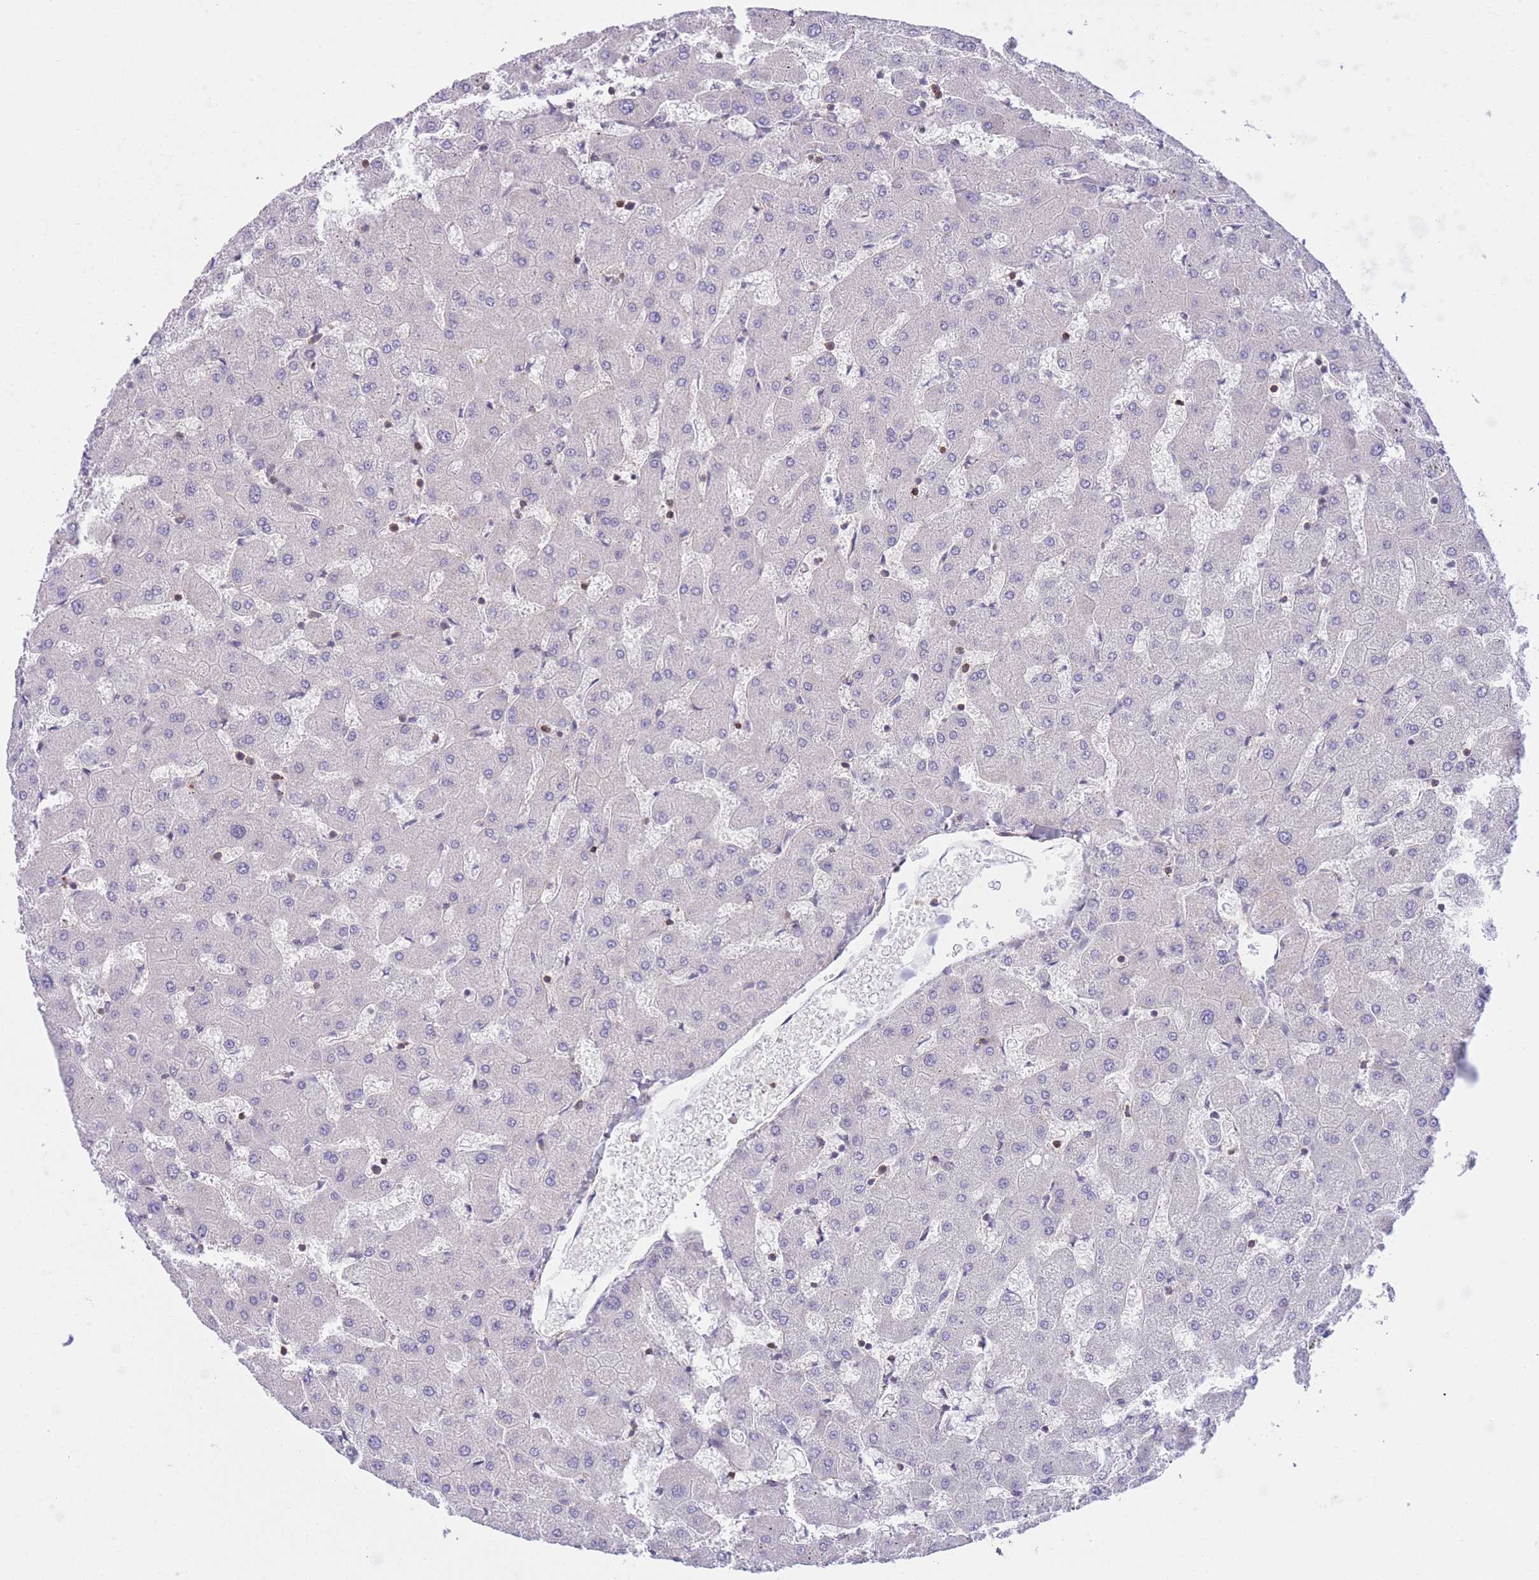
{"staining": {"intensity": "negative", "quantity": "none", "location": "none"}, "tissue": "liver", "cell_type": "Cholangiocytes", "image_type": "normal", "snomed": [{"axis": "morphology", "description": "Normal tissue, NOS"}, {"axis": "topography", "description": "Liver"}], "caption": "This is a photomicrograph of IHC staining of unremarkable liver, which shows no expression in cholangiocytes.", "gene": "CDC25B", "patient": {"sex": "female", "age": 63}}